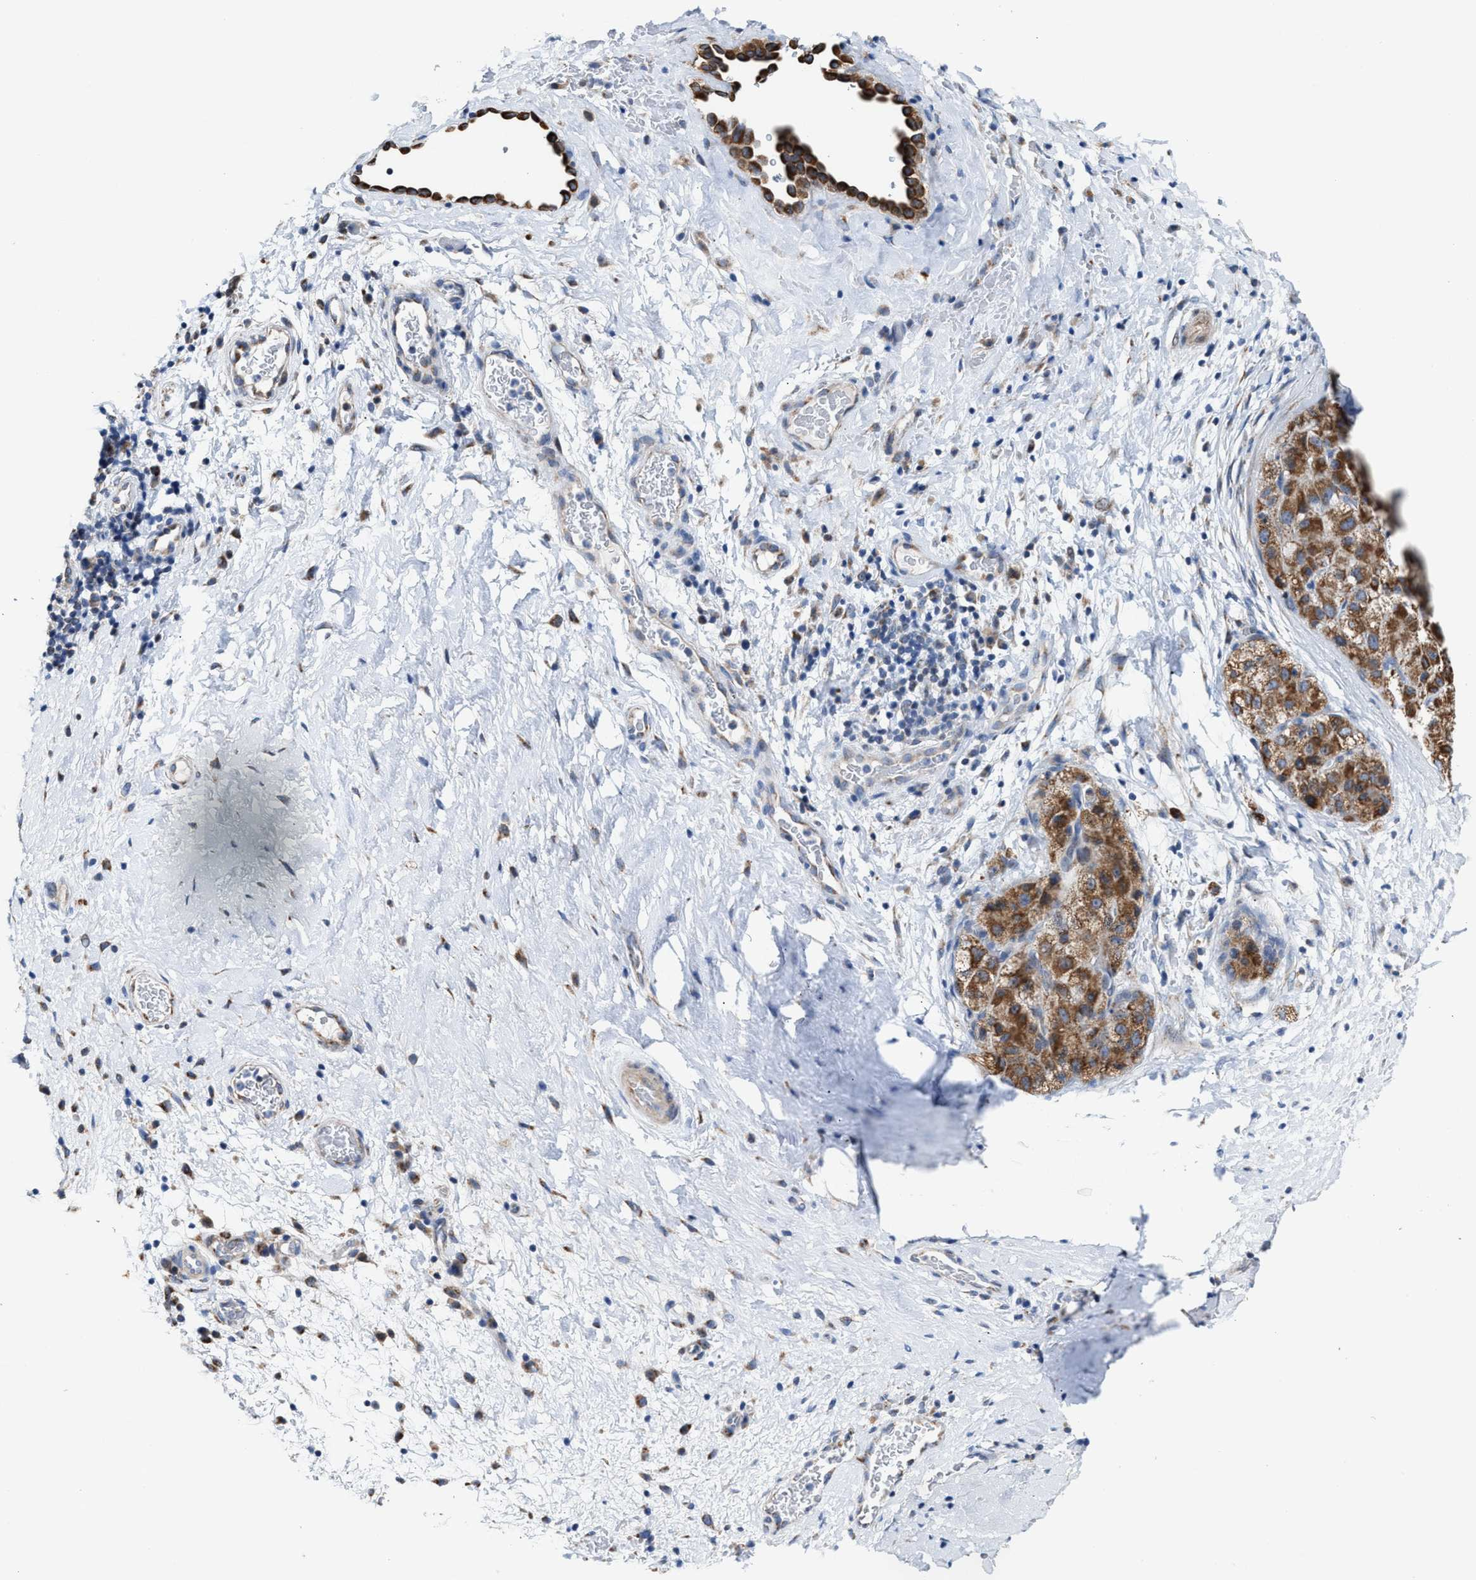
{"staining": {"intensity": "moderate", "quantity": ">75%", "location": "cytoplasmic/membranous"}, "tissue": "liver cancer", "cell_type": "Tumor cells", "image_type": "cancer", "snomed": [{"axis": "morphology", "description": "Carcinoma, Hepatocellular, NOS"}, {"axis": "topography", "description": "Liver"}], "caption": "Protein analysis of liver hepatocellular carcinoma tissue exhibits moderate cytoplasmic/membranous positivity in about >75% of tumor cells.", "gene": "JAG1", "patient": {"sex": "male", "age": 80}}